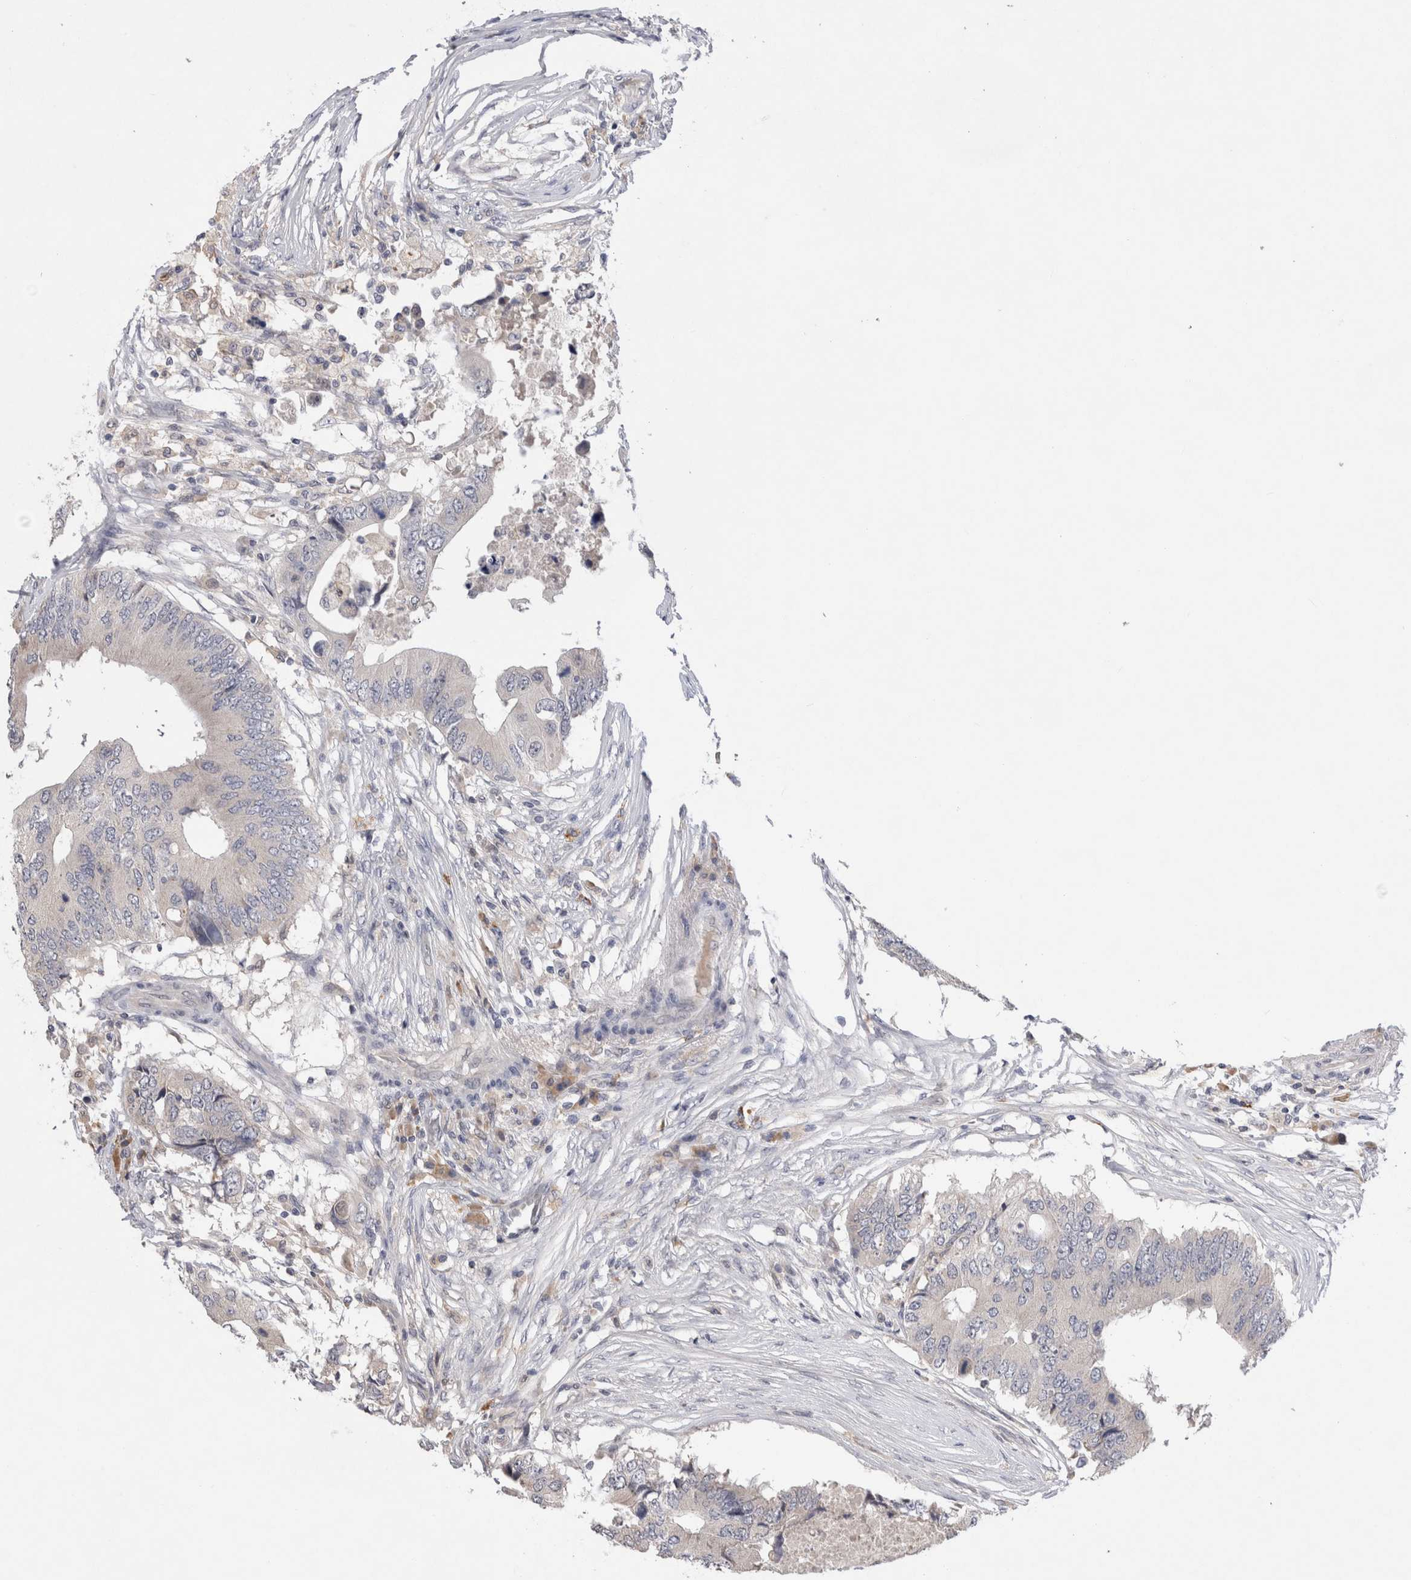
{"staining": {"intensity": "weak", "quantity": "<25%", "location": "cytoplasmic/membranous"}, "tissue": "colorectal cancer", "cell_type": "Tumor cells", "image_type": "cancer", "snomed": [{"axis": "morphology", "description": "Adenocarcinoma, NOS"}, {"axis": "topography", "description": "Colon"}], "caption": "Photomicrograph shows no protein expression in tumor cells of colorectal cancer (adenocarcinoma) tissue.", "gene": "VSIG4", "patient": {"sex": "male", "age": 71}}